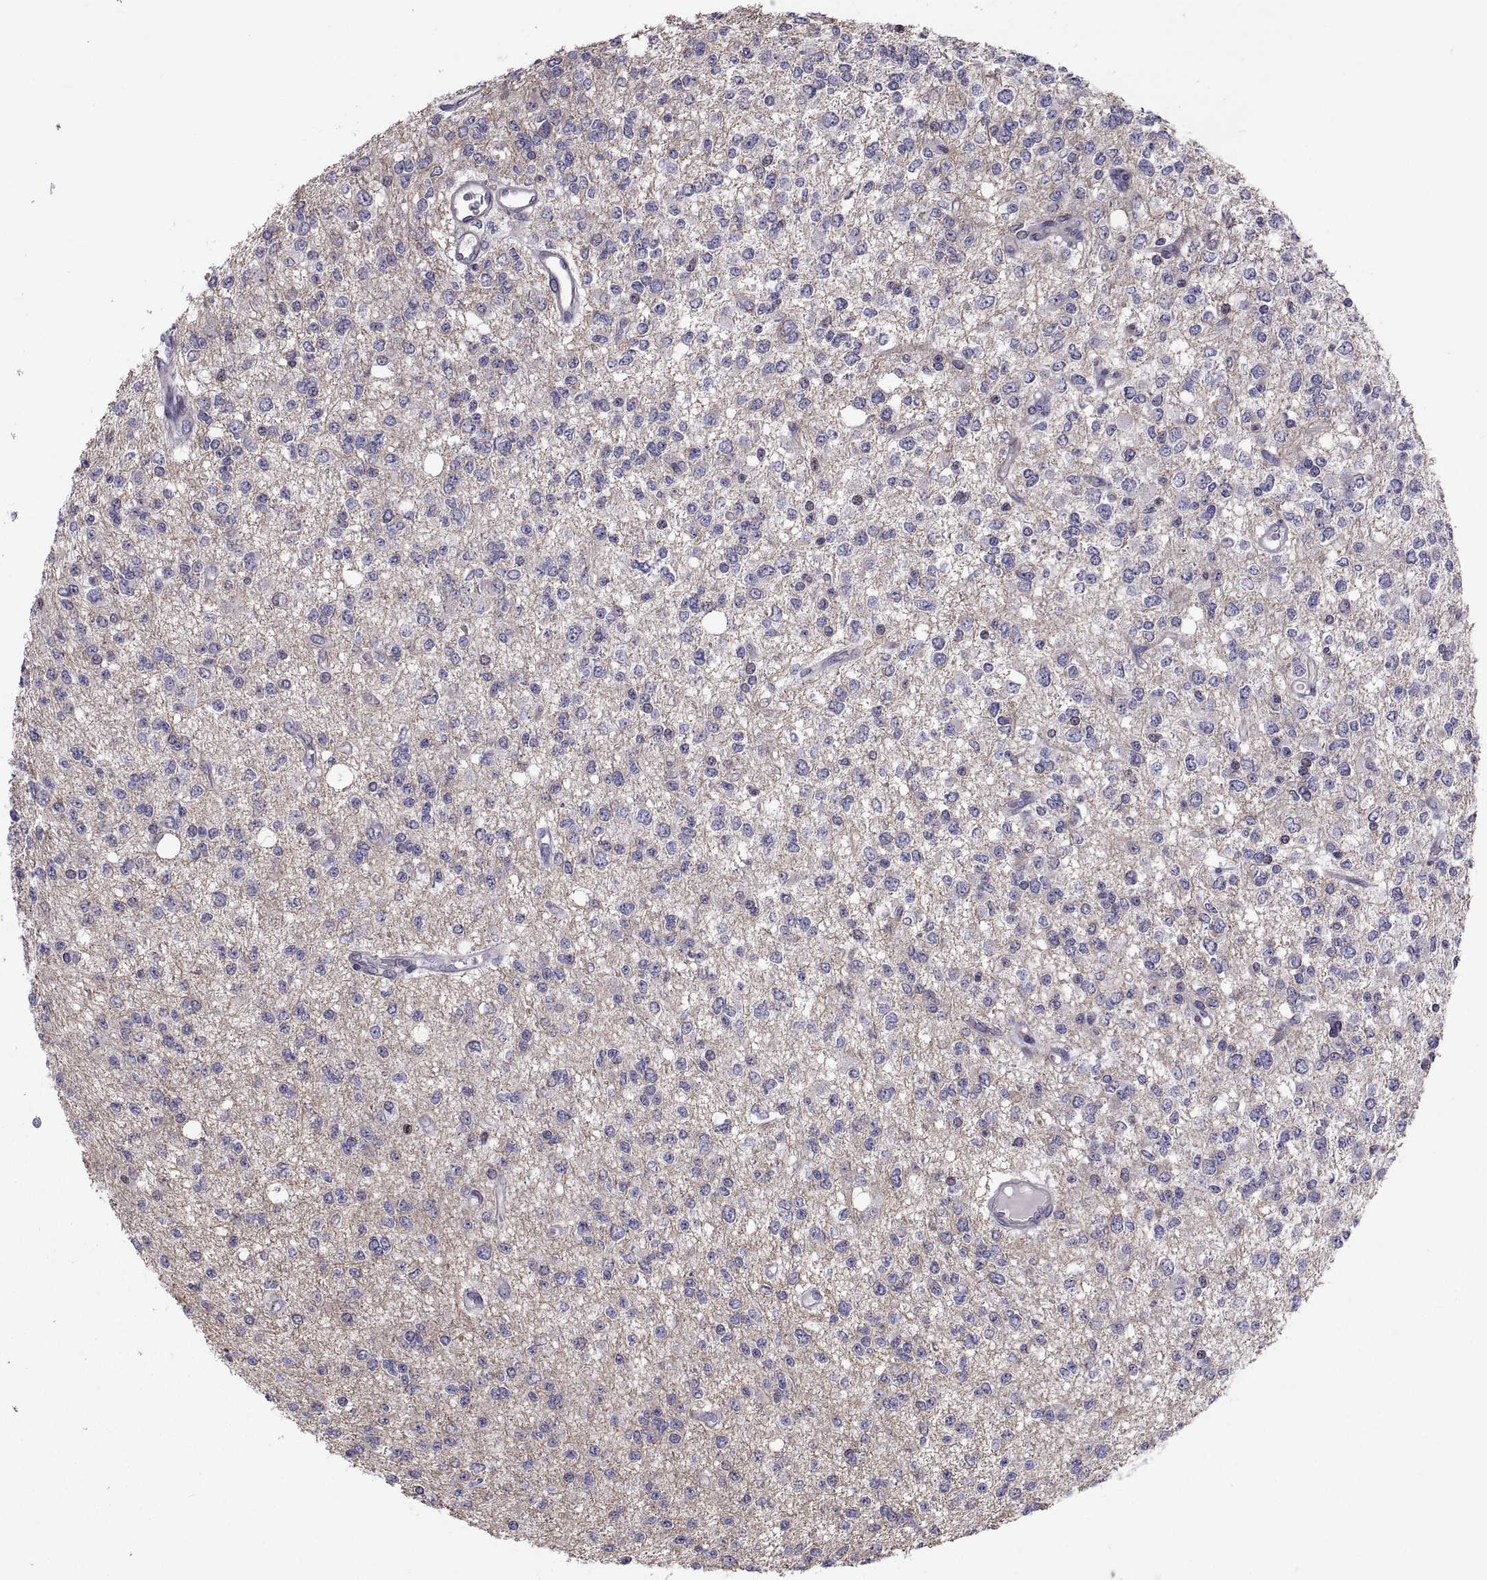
{"staining": {"intensity": "moderate", "quantity": "<25%", "location": "cytoplasmic/membranous"}, "tissue": "glioma", "cell_type": "Tumor cells", "image_type": "cancer", "snomed": [{"axis": "morphology", "description": "Glioma, malignant, Low grade"}, {"axis": "topography", "description": "Brain"}], "caption": "Human glioma stained with a protein marker shows moderate staining in tumor cells.", "gene": "ANO1", "patient": {"sex": "male", "age": 67}}